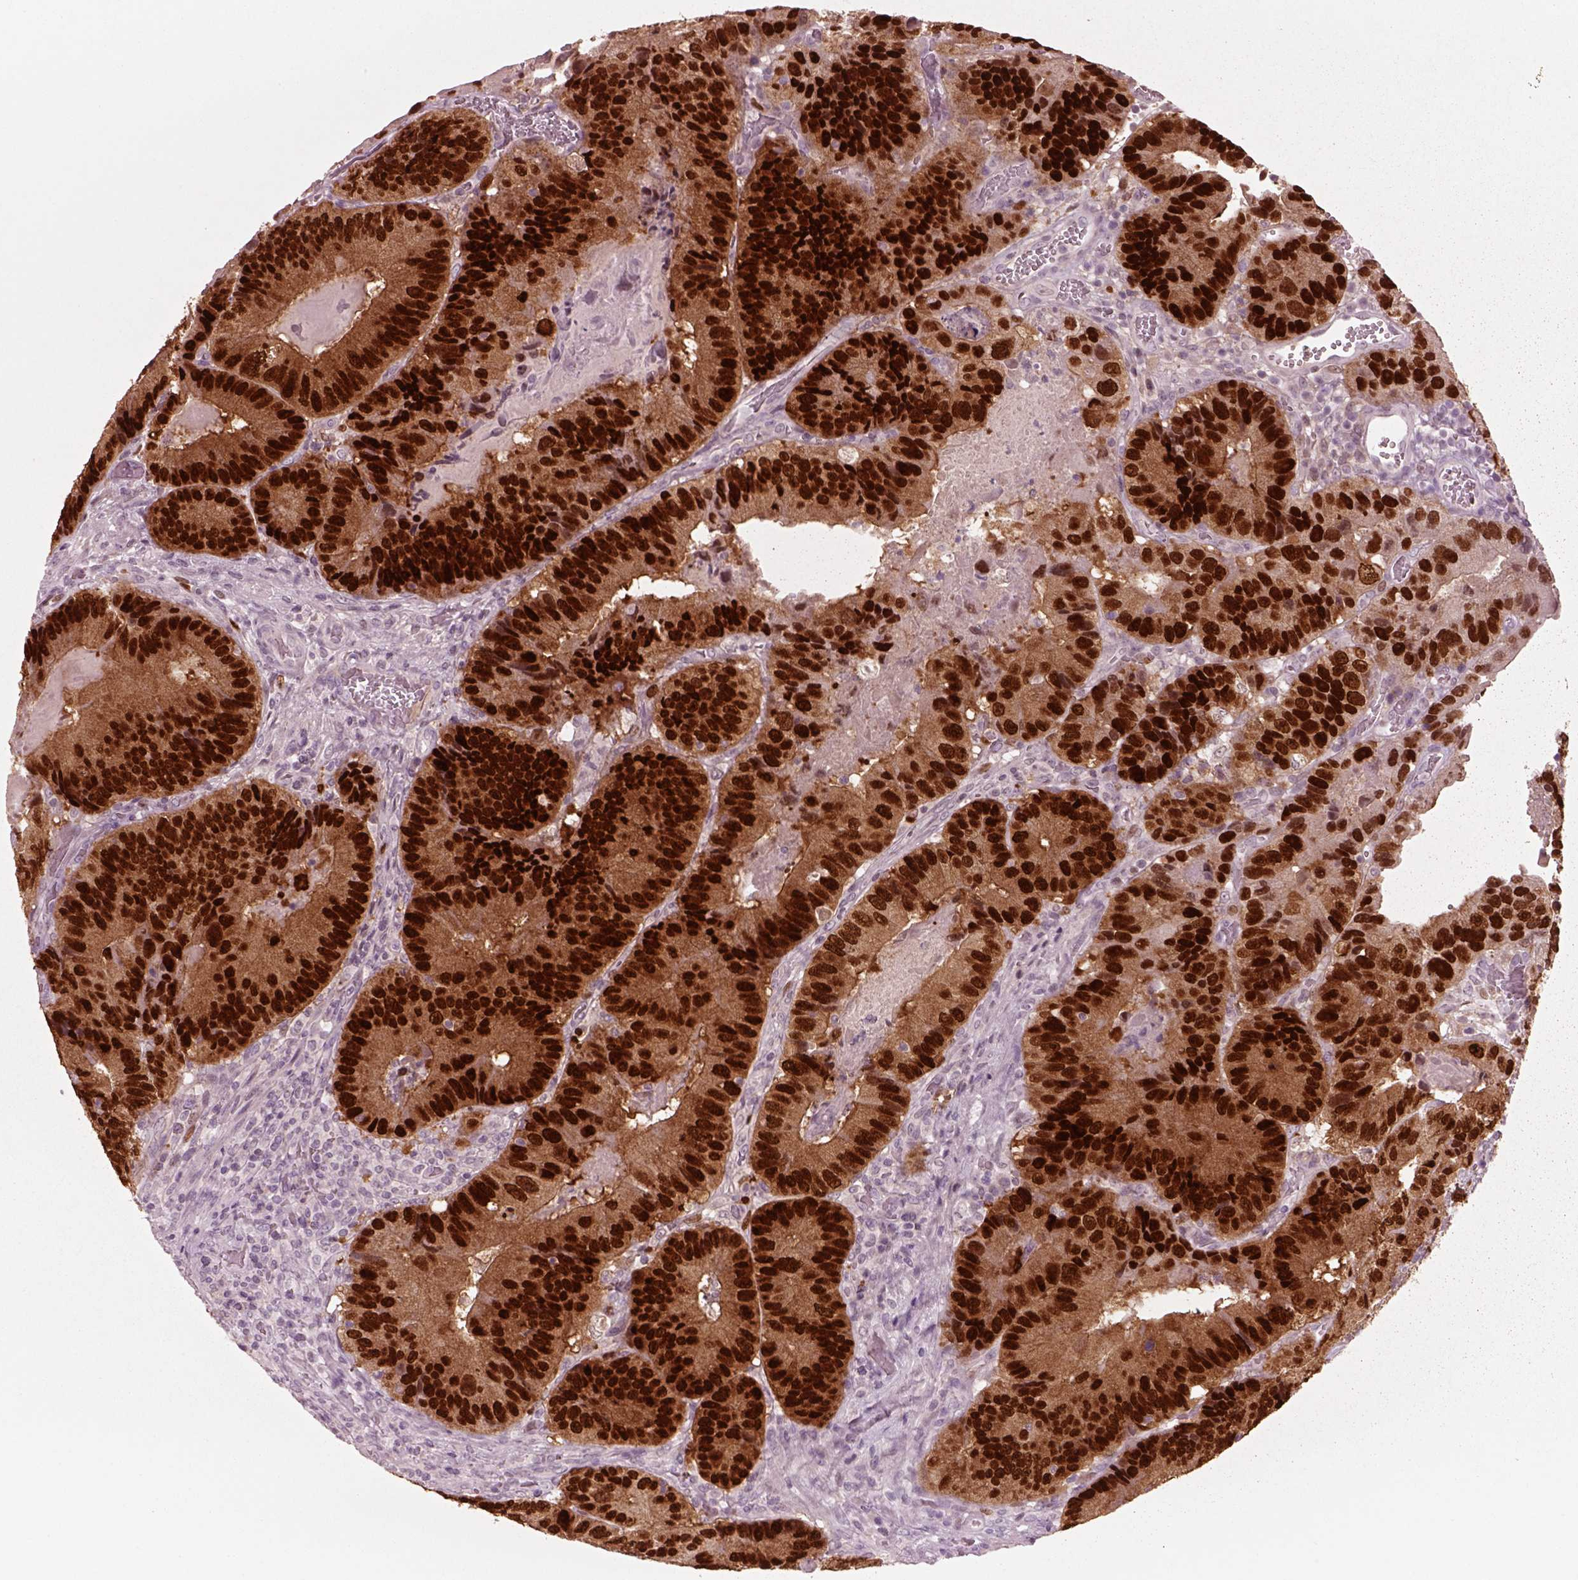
{"staining": {"intensity": "strong", "quantity": ">75%", "location": "cytoplasmic/membranous,nuclear"}, "tissue": "colorectal cancer", "cell_type": "Tumor cells", "image_type": "cancer", "snomed": [{"axis": "morphology", "description": "Adenocarcinoma, NOS"}, {"axis": "topography", "description": "Colon"}], "caption": "Protein expression analysis of human adenocarcinoma (colorectal) reveals strong cytoplasmic/membranous and nuclear expression in approximately >75% of tumor cells.", "gene": "SOX9", "patient": {"sex": "female", "age": 86}}